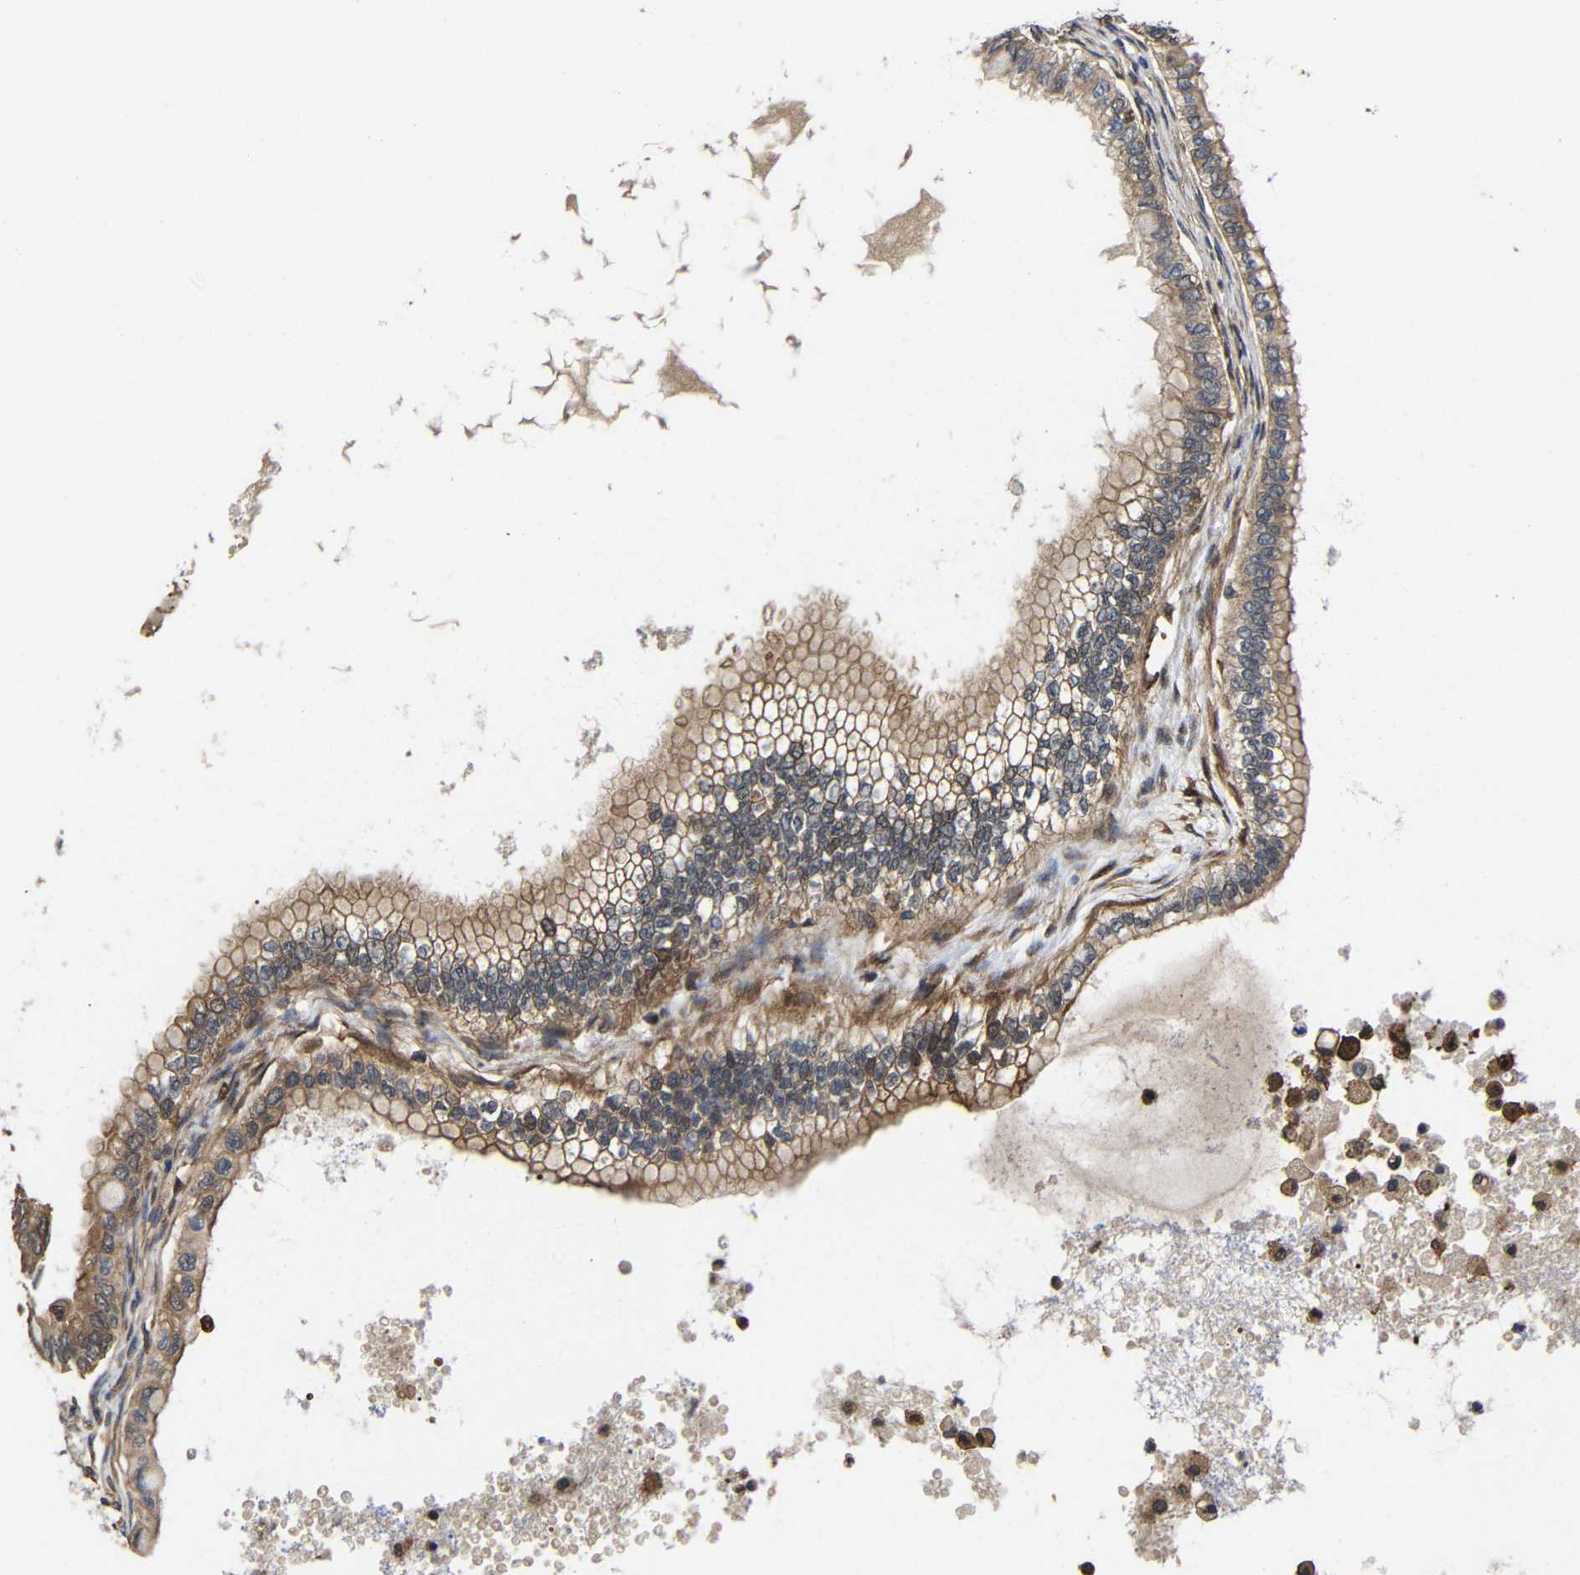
{"staining": {"intensity": "moderate", "quantity": "25%-75%", "location": "cytoplasmic/membranous"}, "tissue": "ovarian cancer", "cell_type": "Tumor cells", "image_type": "cancer", "snomed": [{"axis": "morphology", "description": "Cystadenocarcinoma, mucinous, NOS"}, {"axis": "topography", "description": "Ovary"}], "caption": "A brown stain shows moderate cytoplasmic/membranous expression of a protein in human ovarian cancer tumor cells.", "gene": "LRRCC1", "patient": {"sex": "female", "age": 80}}